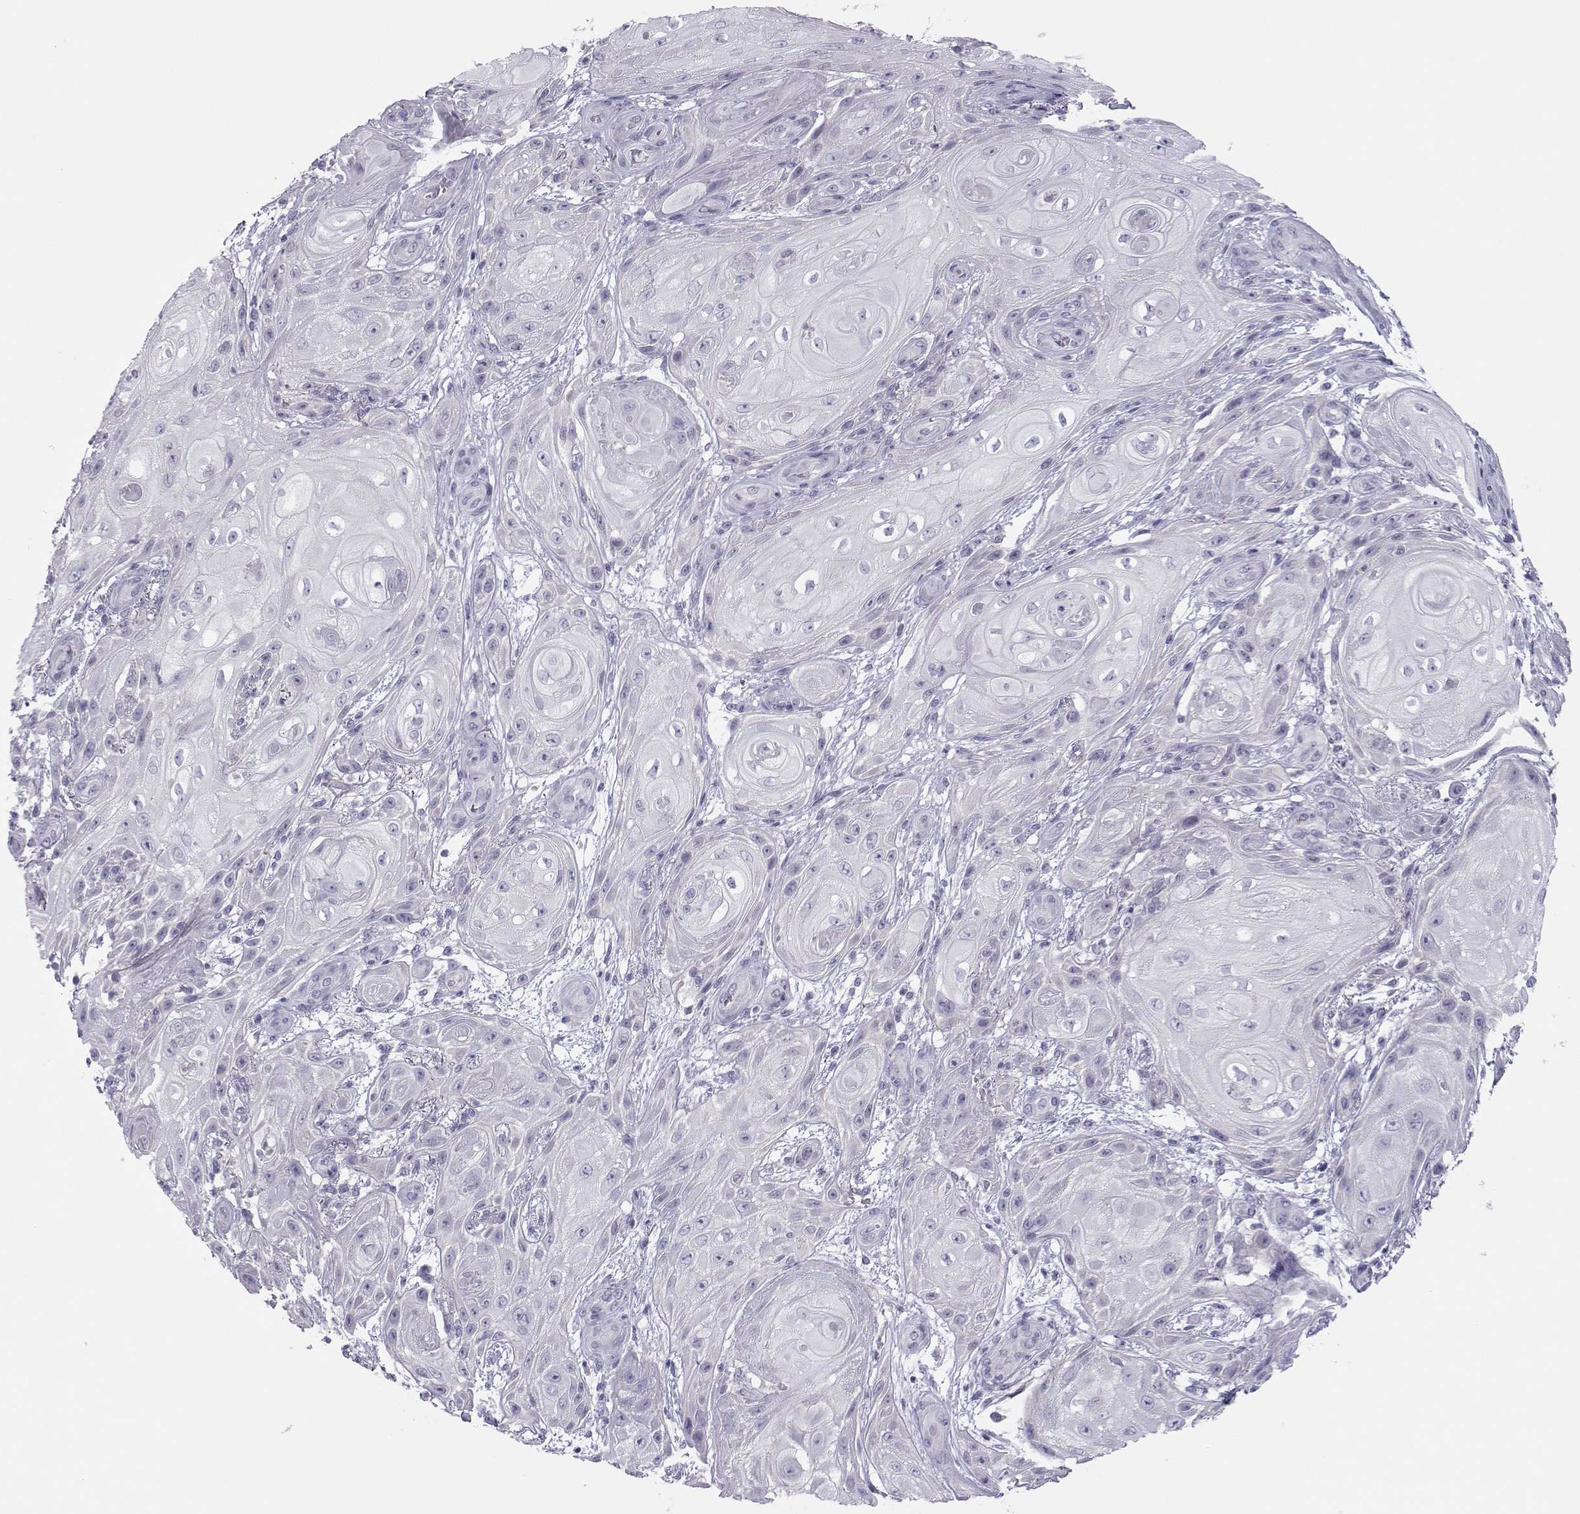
{"staining": {"intensity": "negative", "quantity": "none", "location": "none"}, "tissue": "skin cancer", "cell_type": "Tumor cells", "image_type": "cancer", "snomed": [{"axis": "morphology", "description": "Squamous cell carcinoma, NOS"}, {"axis": "topography", "description": "Skin"}], "caption": "The photomicrograph reveals no staining of tumor cells in skin squamous cell carcinoma.", "gene": "TRPM7", "patient": {"sex": "male", "age": 62}}